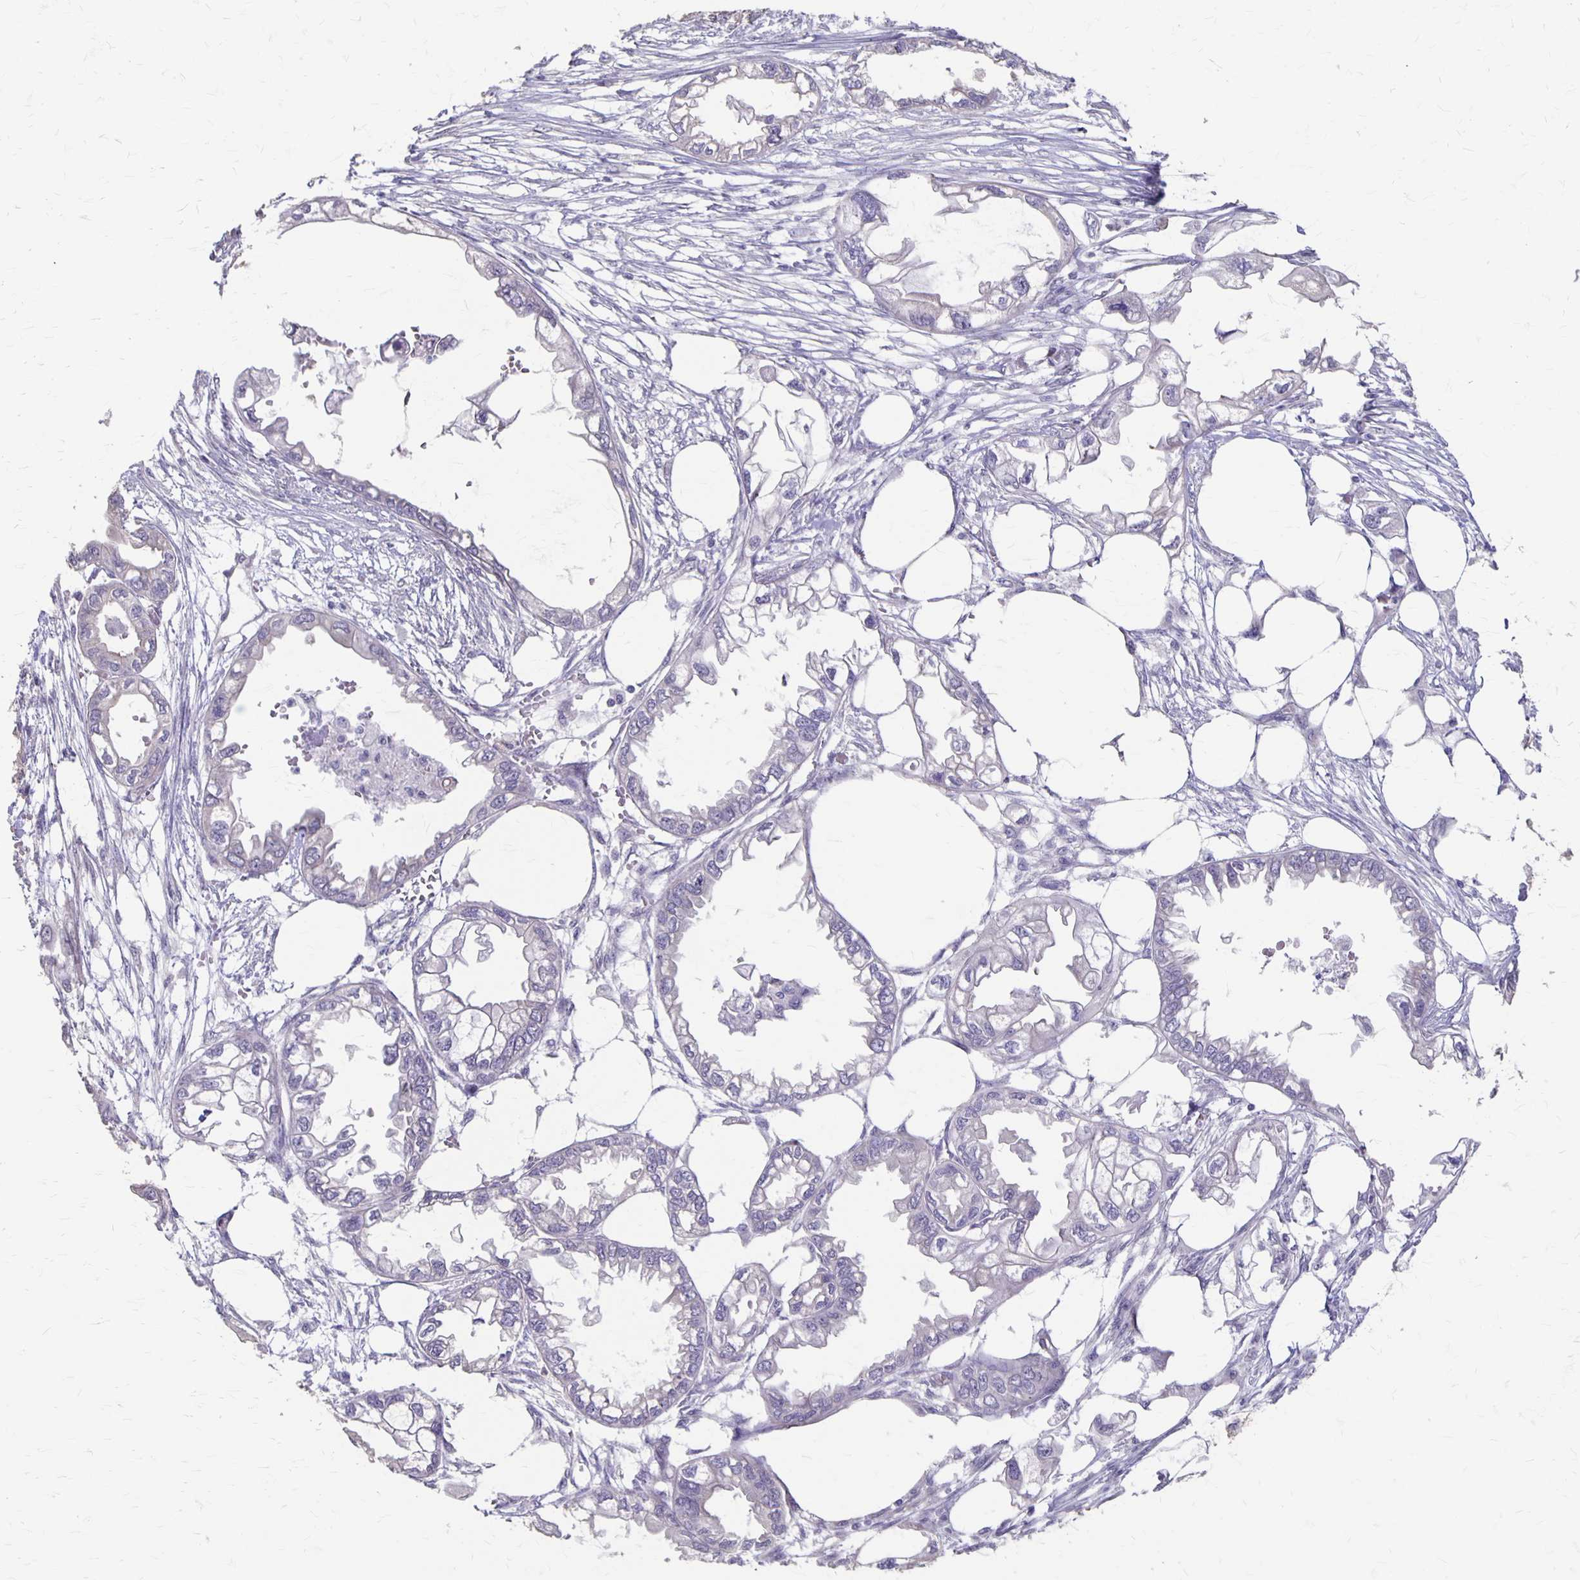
{"staining": {"intensity": "negative", "quantity": "none", "location": "none"}, "tissue": "endometrial cancer", "cell_type": "Tumor cells", "image_type": "cancer", "snomed": [{"axis": "morphology", "description": "Adenocarcinoma, NOS"}, {"axis": "morphology", "description": "Adenocarcinoma, metastatic, NOS"}, {"axis": "topography", "description": "Adipose tissue"}, {"axis": "topography", "description": "Endometrium"}], "caption": "The image exhibits no staining of tumor cells in adenocarcinoma (endometrial). Nuclei are stained in blue.", "gene": "PPP1R3E", "patient": {"sex": "female", "age": 67}}